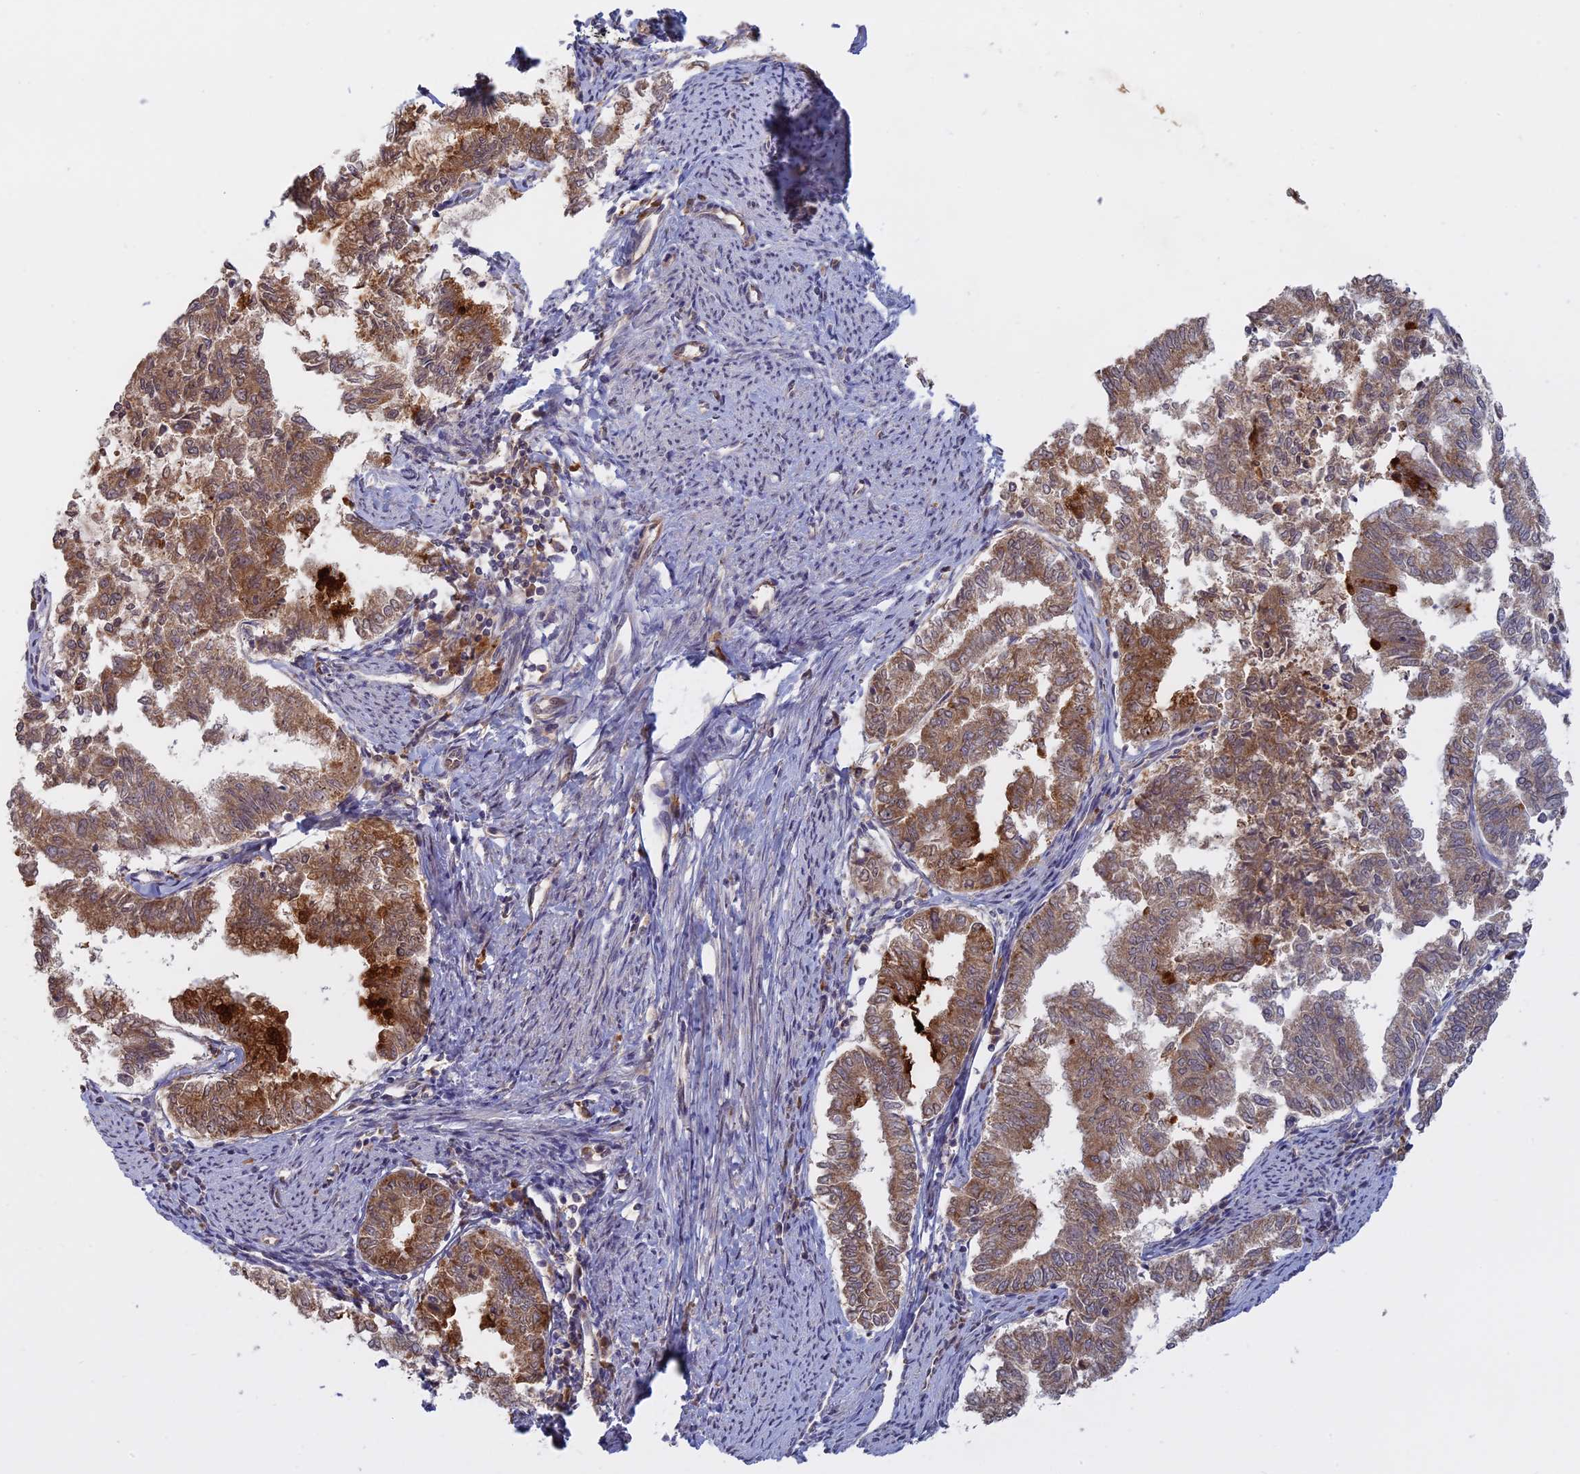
{"staining": {"intensity": "moderate", "quantity": ">75%", "location": "cytoplasmic/membranous"}, "tissue": "endometrial cancer", "cell_type": "Tumor cells", "image_type": "cancer", "snomed": [{"axis": "morphology", "description": "Adenocarcinoma, NOS"}, {"axis": "topography", "description": "Endometrium"}], "caption": "IHC of human endometrial adenocarcinoma reveals medium levels of moderate cytoplasmic/membranous positivity in approximately >75% of tumor cells.", "gene": "TMEM208", "patient": {"sex": "female", "age": 79}}